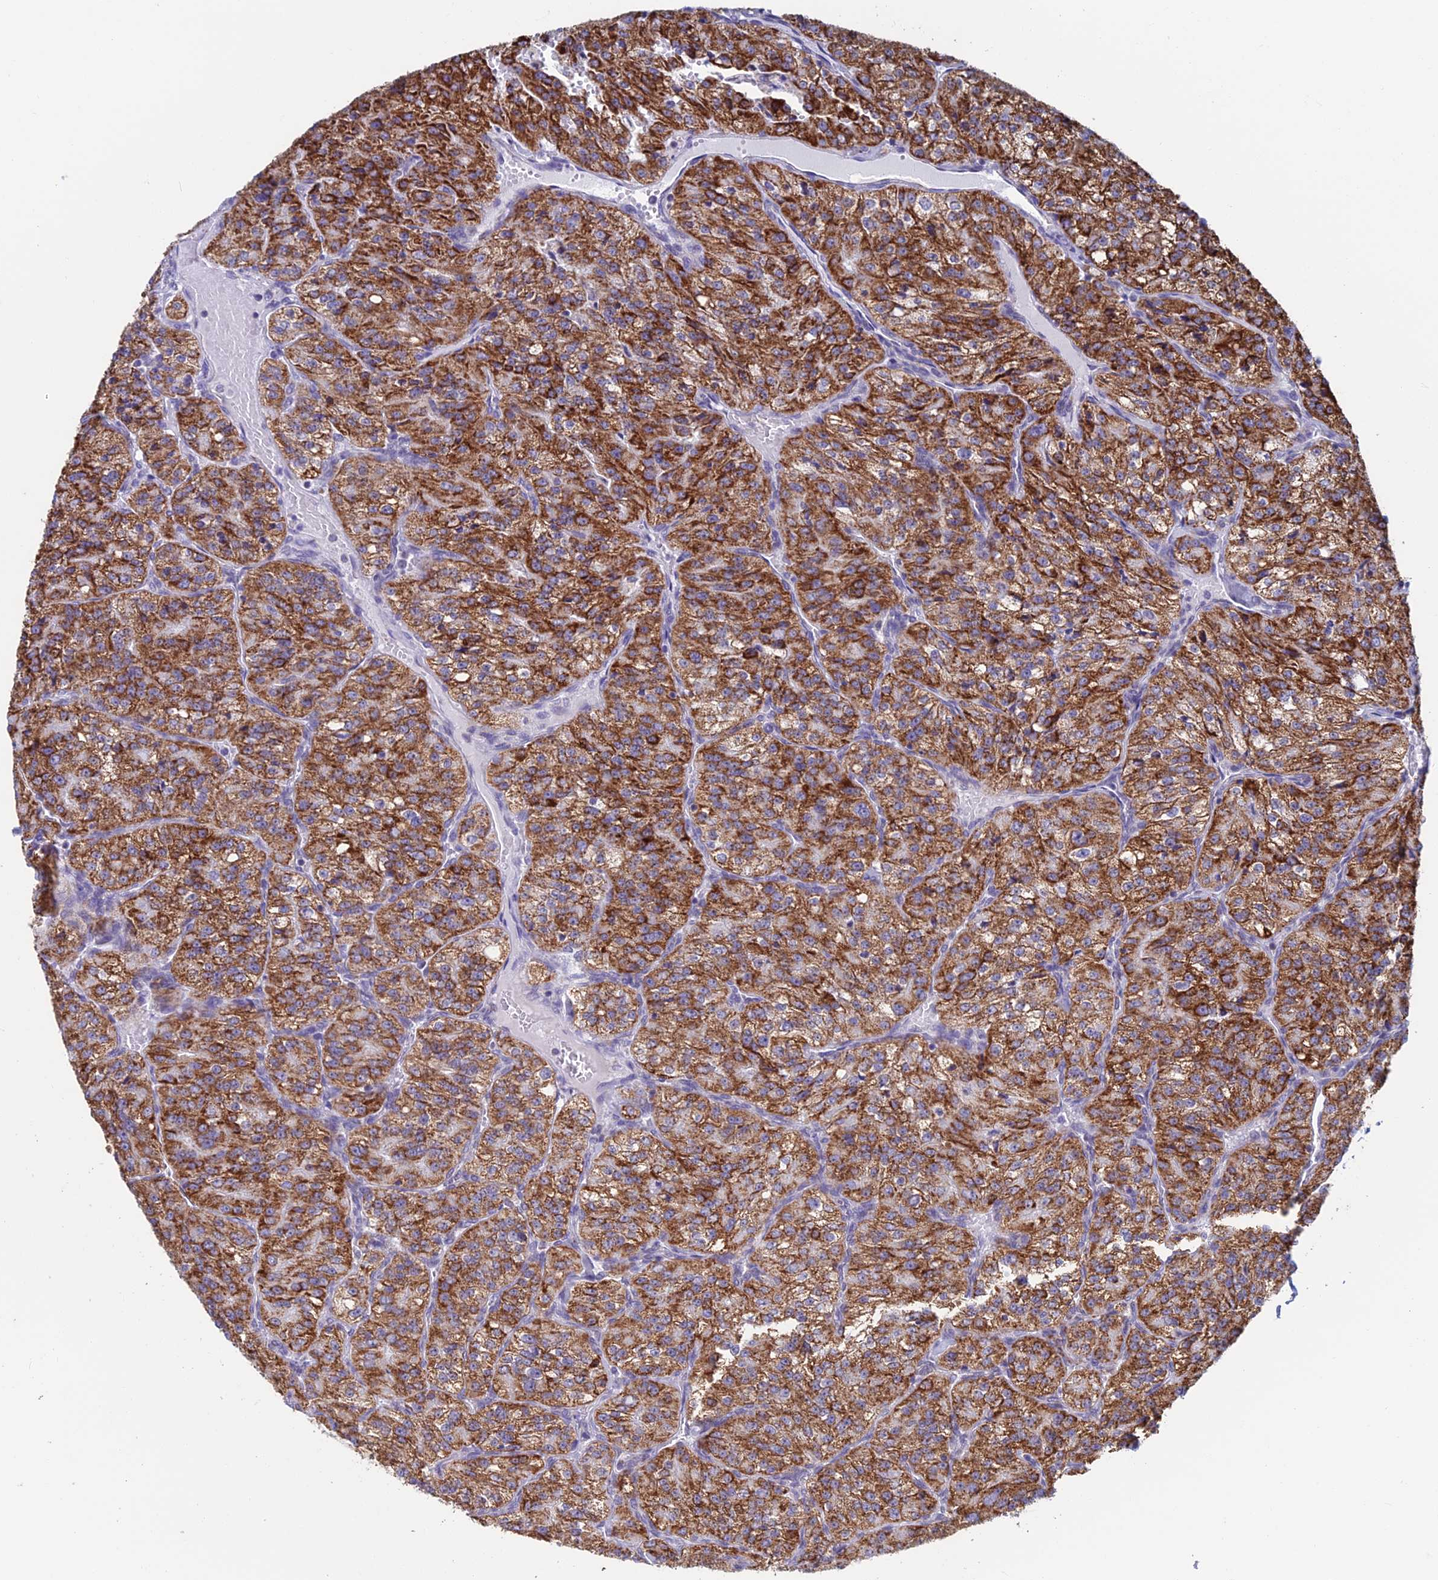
{"staining": {"intensity": "strong", "quantity": ">75%", "location": "cytoplasmic/membranous"}, "tissue": "renal cancer", "cell_type": "Tumor cells", "image_type": "cancer", "snomed": [{"axis": "morphology", "description": "Adenocarcinoma, NOS"}, {"axis": "topography", "description": "Kidney"}], "caption": "A brown stain shows strong cytoplasmic/membranous expression of a protein in human renal cancer (adenocarcinoma) tumor cells. The staining was performed using DAB to visualize the protein expression in brown, while the nuclei were stained in blue with hematoxylin (Magnification: 20x).", "gene": "ZNG1B", "patient": {"sex": "female", "age": 63}}